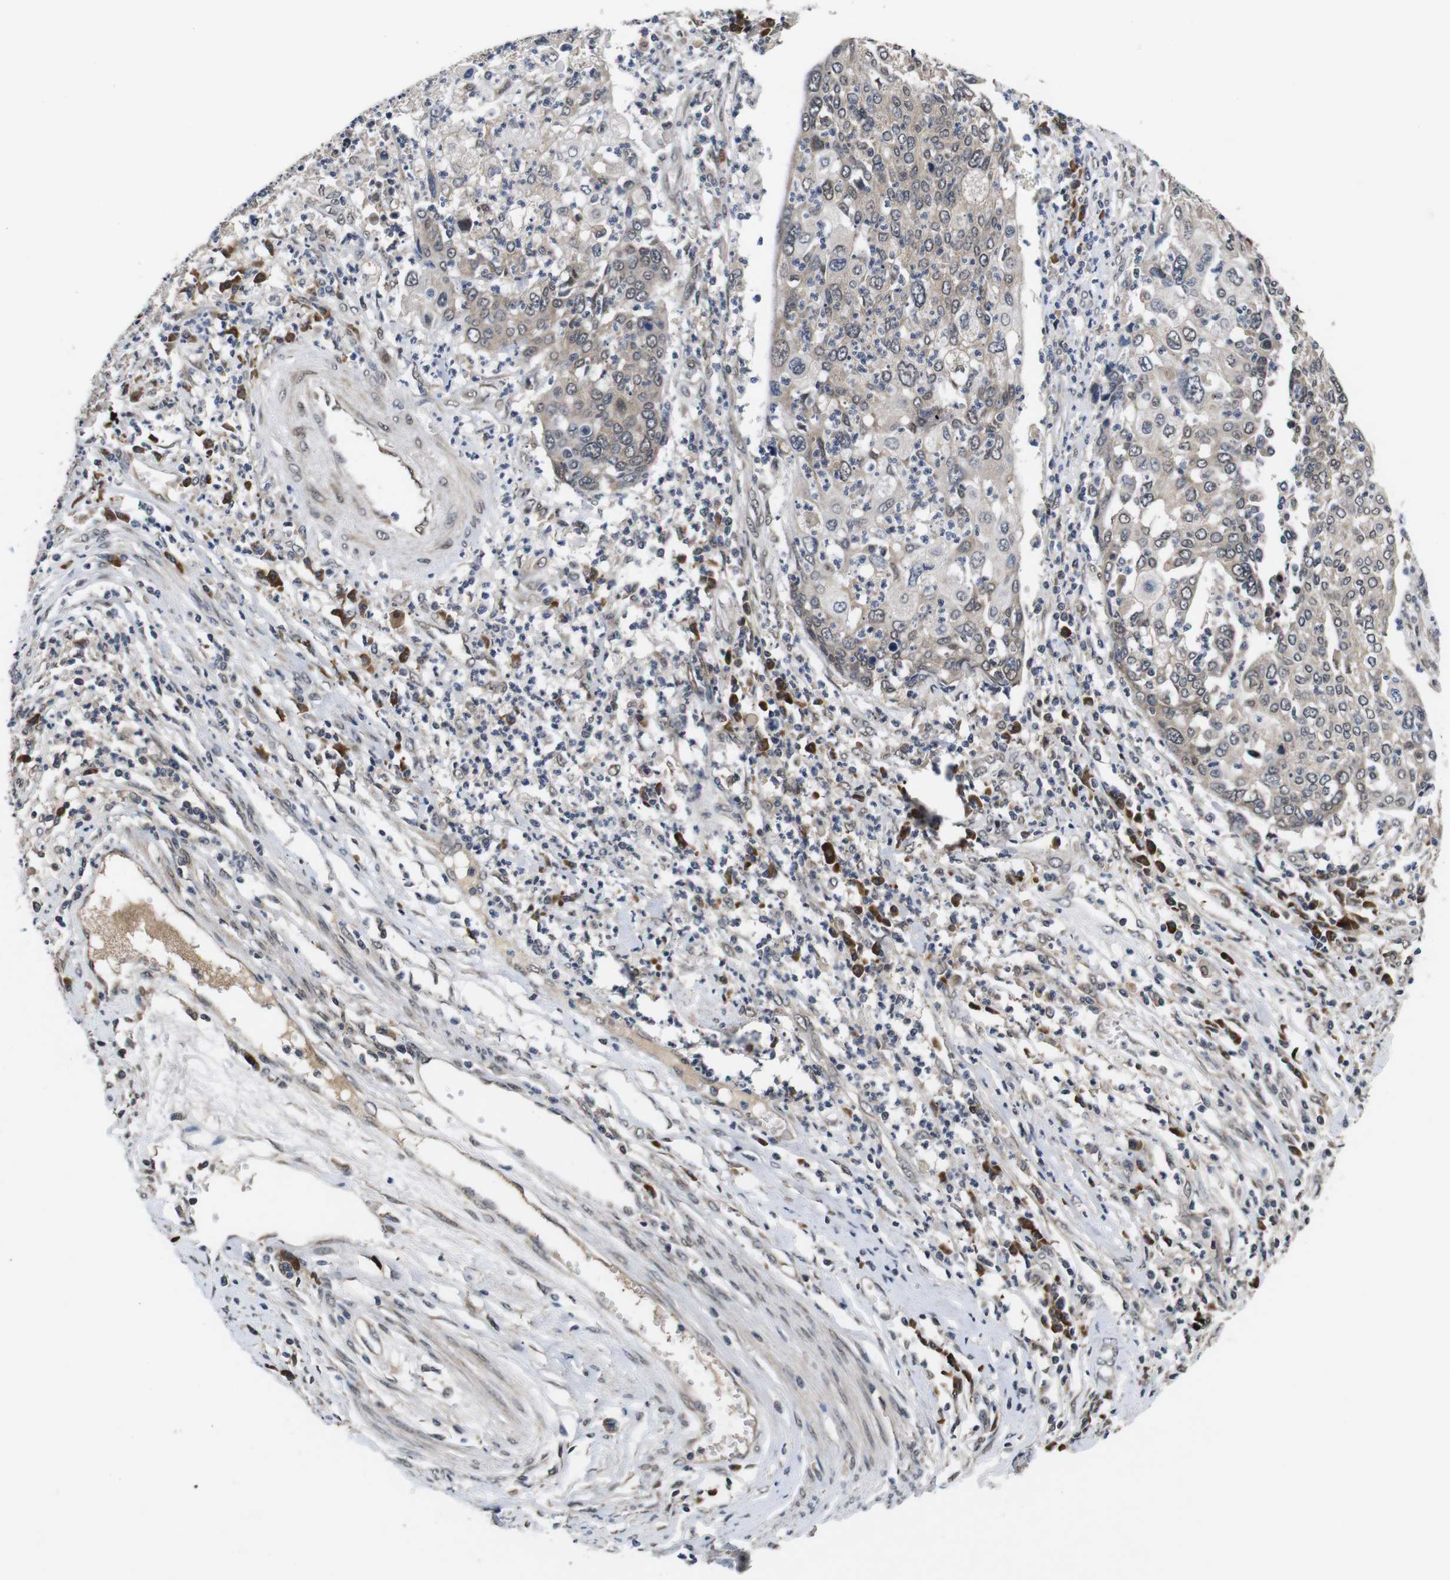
{"staining": {"intensity": "weak", "quantity": "<25%", "location": "cytoplasmic/membranous,nuclear"}, "tissue": "cervical cancer", "cell_type": "Tumor cells", "image_type": "cancer", "snomed": [{"axis": "morphology", "description": "Squamous cell carcinoma, NOS"}, {"axis": "topography", "description": "Cervix"}], "caption": "The photomicrograph shows no staining of tumor cells in cervical cancer.", "gene": "ZBTB46", "patient": {"sex": "female", "age": 40}}